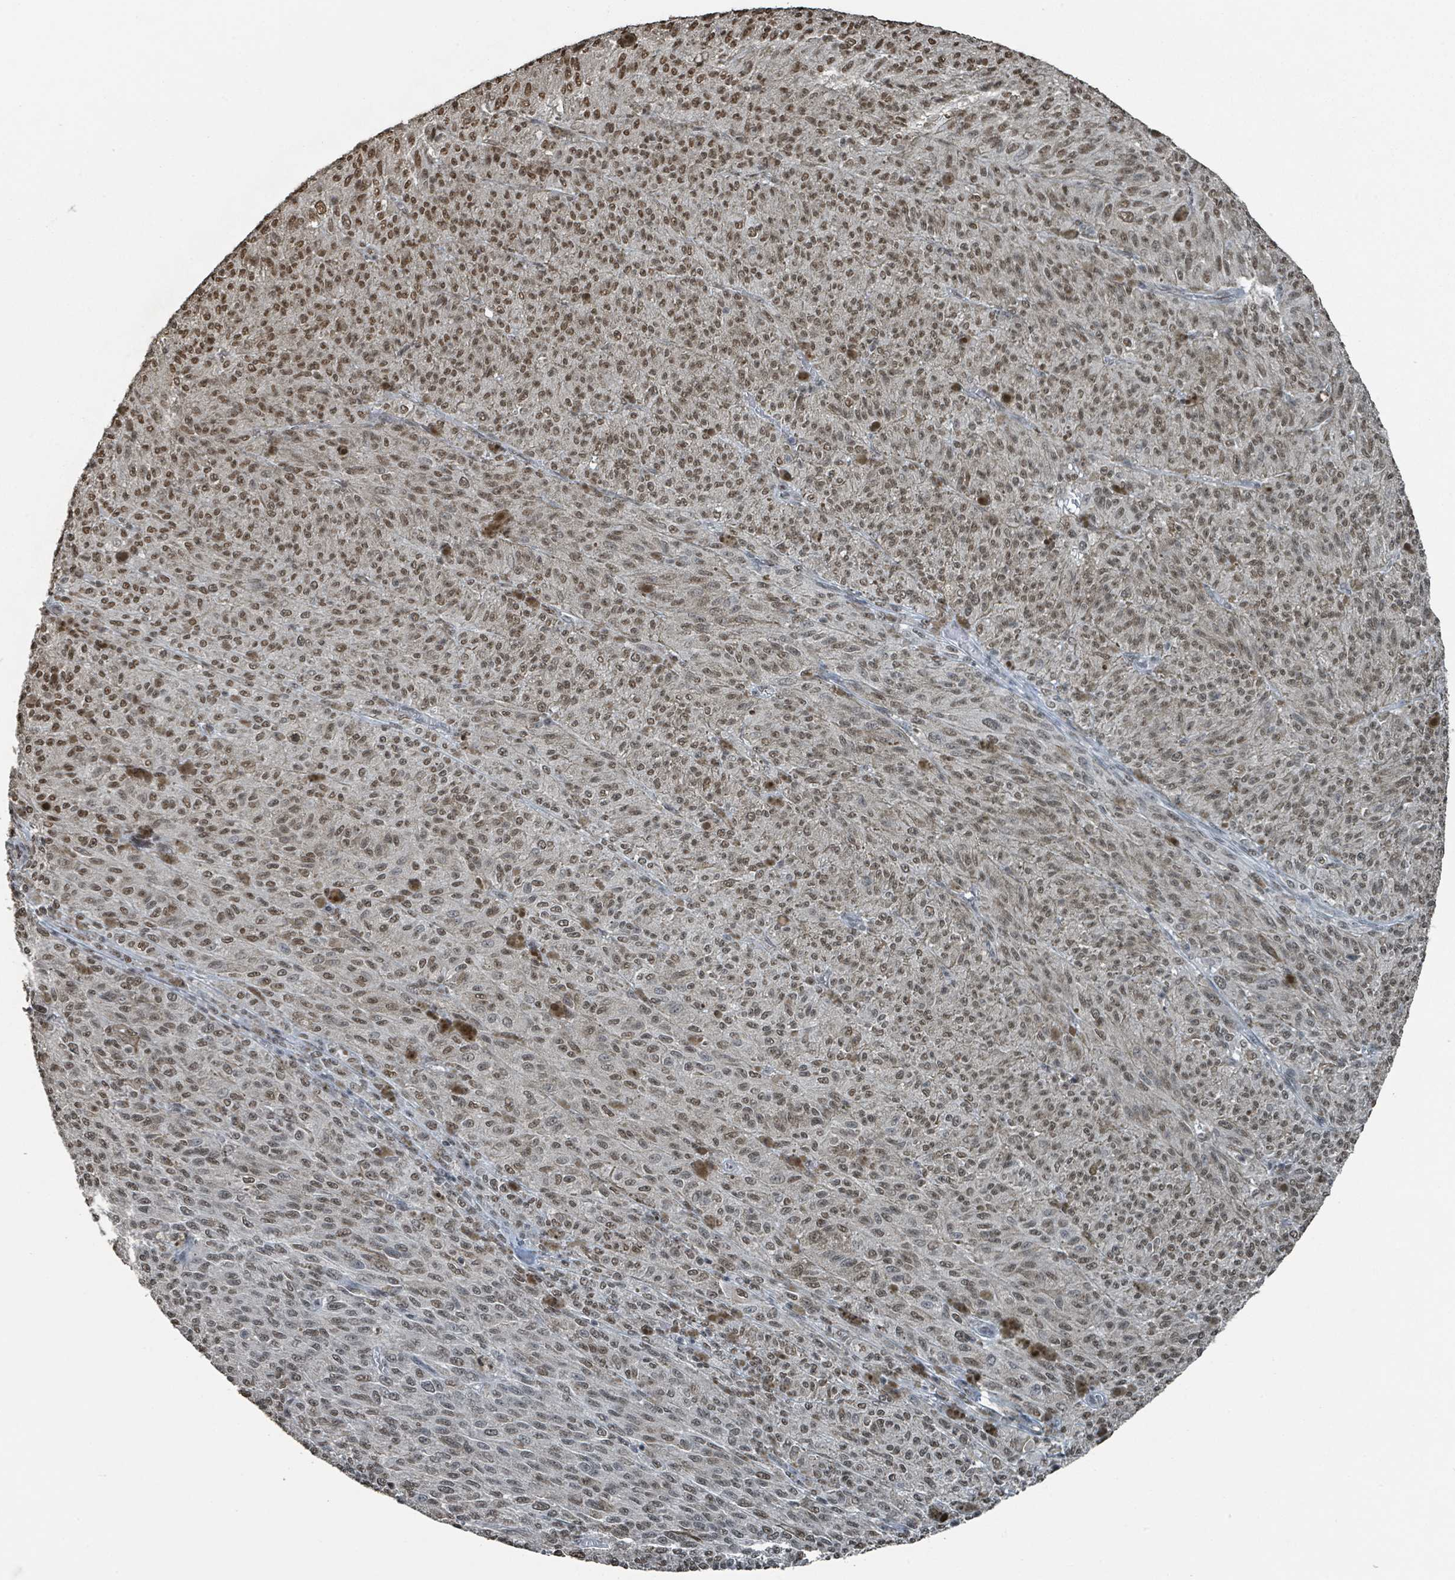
{"staining": {"intensity": "moderate", "quantity": ">75%", "location": "nuclear"}, "tissue": "melanoma", "cell_type": "Tumor cells", "image_type": "cancer", "snomed": [{"axis": "morphology", "description": "Malignant melanoma, NOS"}, {"axis": "topography", "description": "Skin"}], "caption": "The histopathology image demonstrates a brown stain indicating the presence of a protein in the nuclear of tumor cells in malignant melanoma. (DAB = brown stain, brightfield microscopy at high magnification).", "gene": "PHIP", "patient": {"sex": "female", "age": 52}}